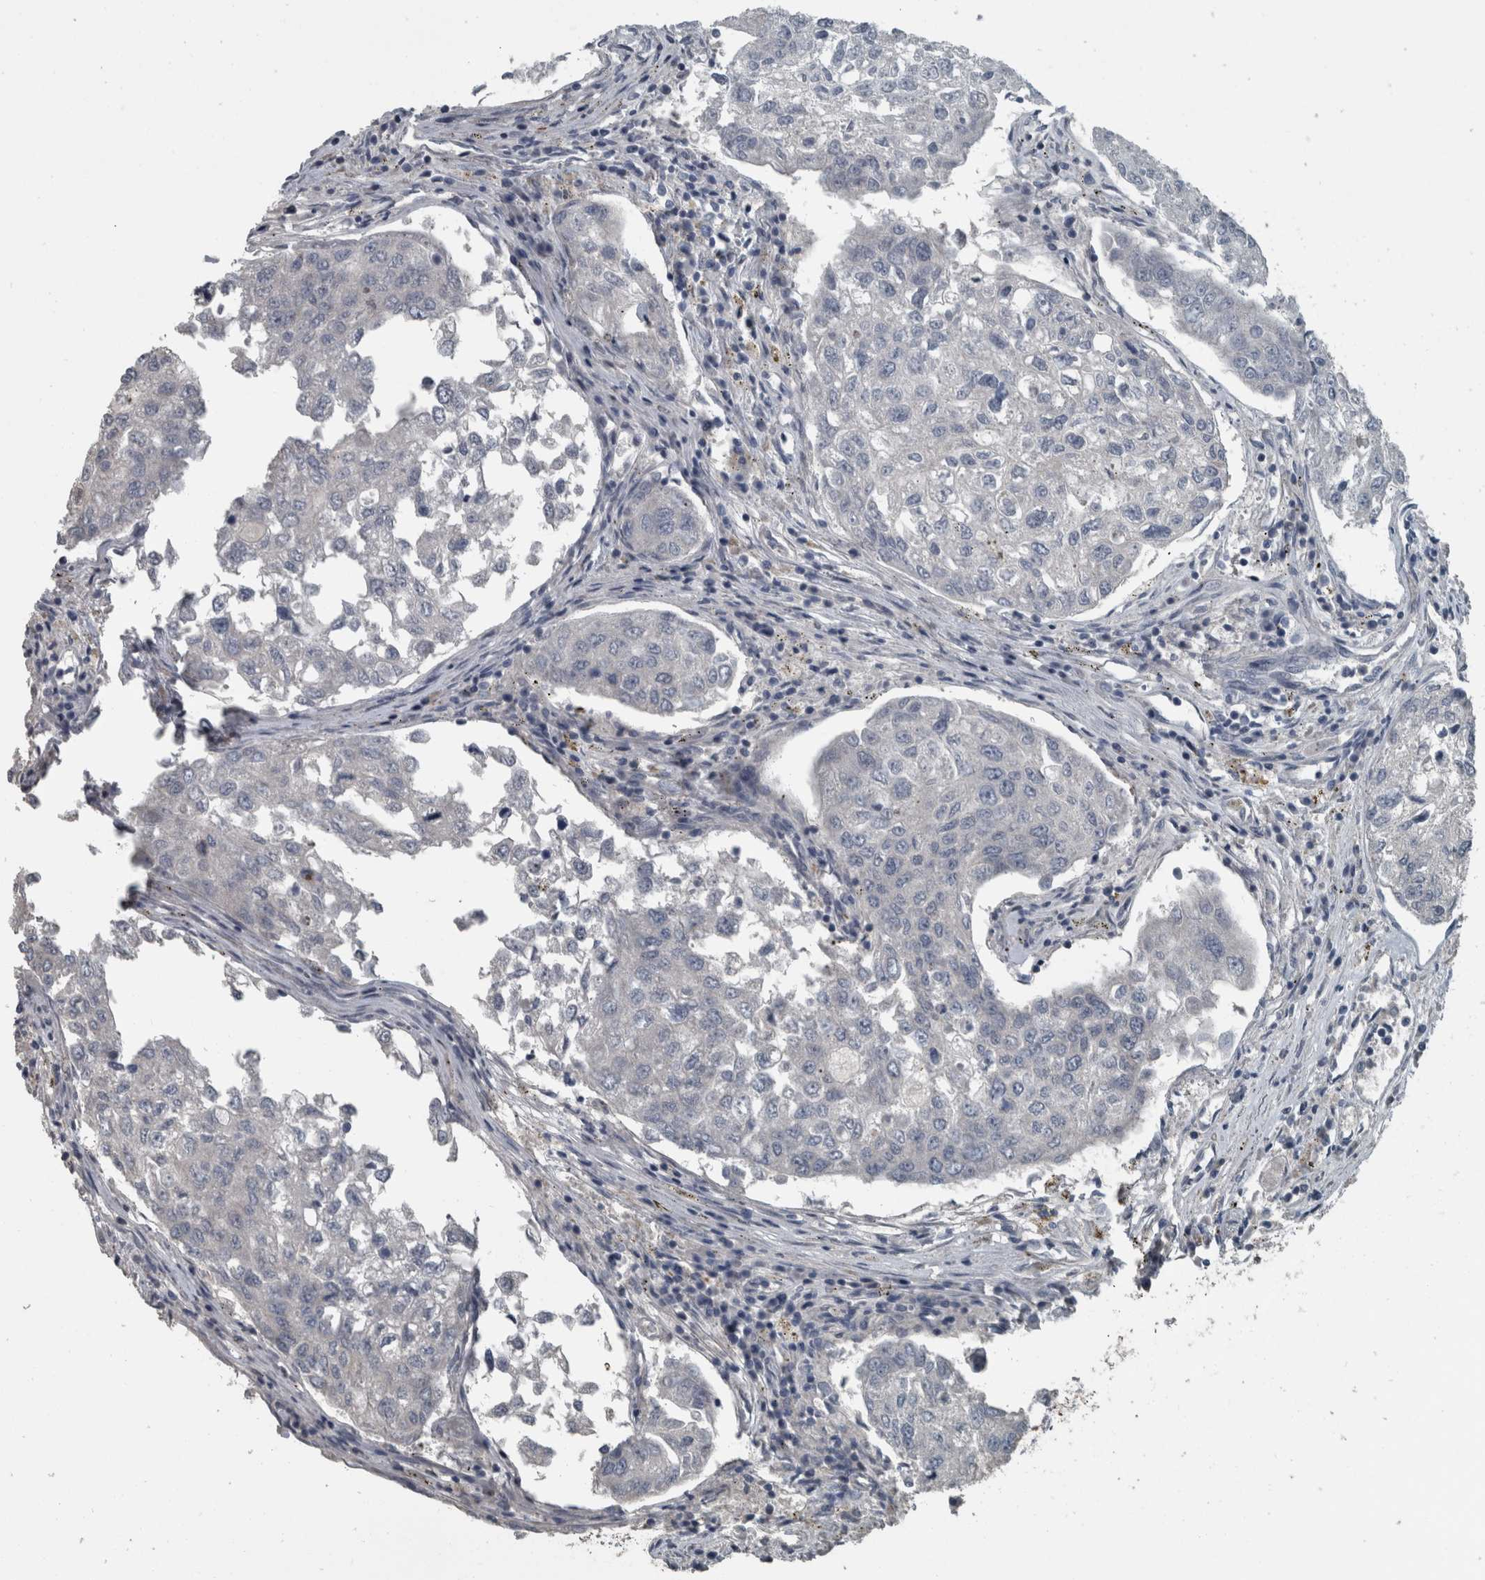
{"staining": {"intensity": "negative", "quantity": "none", "location": "none"}, "tissue": "urothelial cancer", "cell_type": "Tumor cells", "image_type": "cancer", "snomed": [{"axis": "morphology", "description": "Urothelial carcinoma, High grade"}, {"axis": "topography", "description": "Lymph node"}, {"axis": "topography", "description": "Urinary bladder"}], "caption": "Urothelial cancer was stained to show a protein in brown. There is no significant positivity in tumor cells.", "gene": "KRT20", "patient": {"sex": "male", "age": 51}}